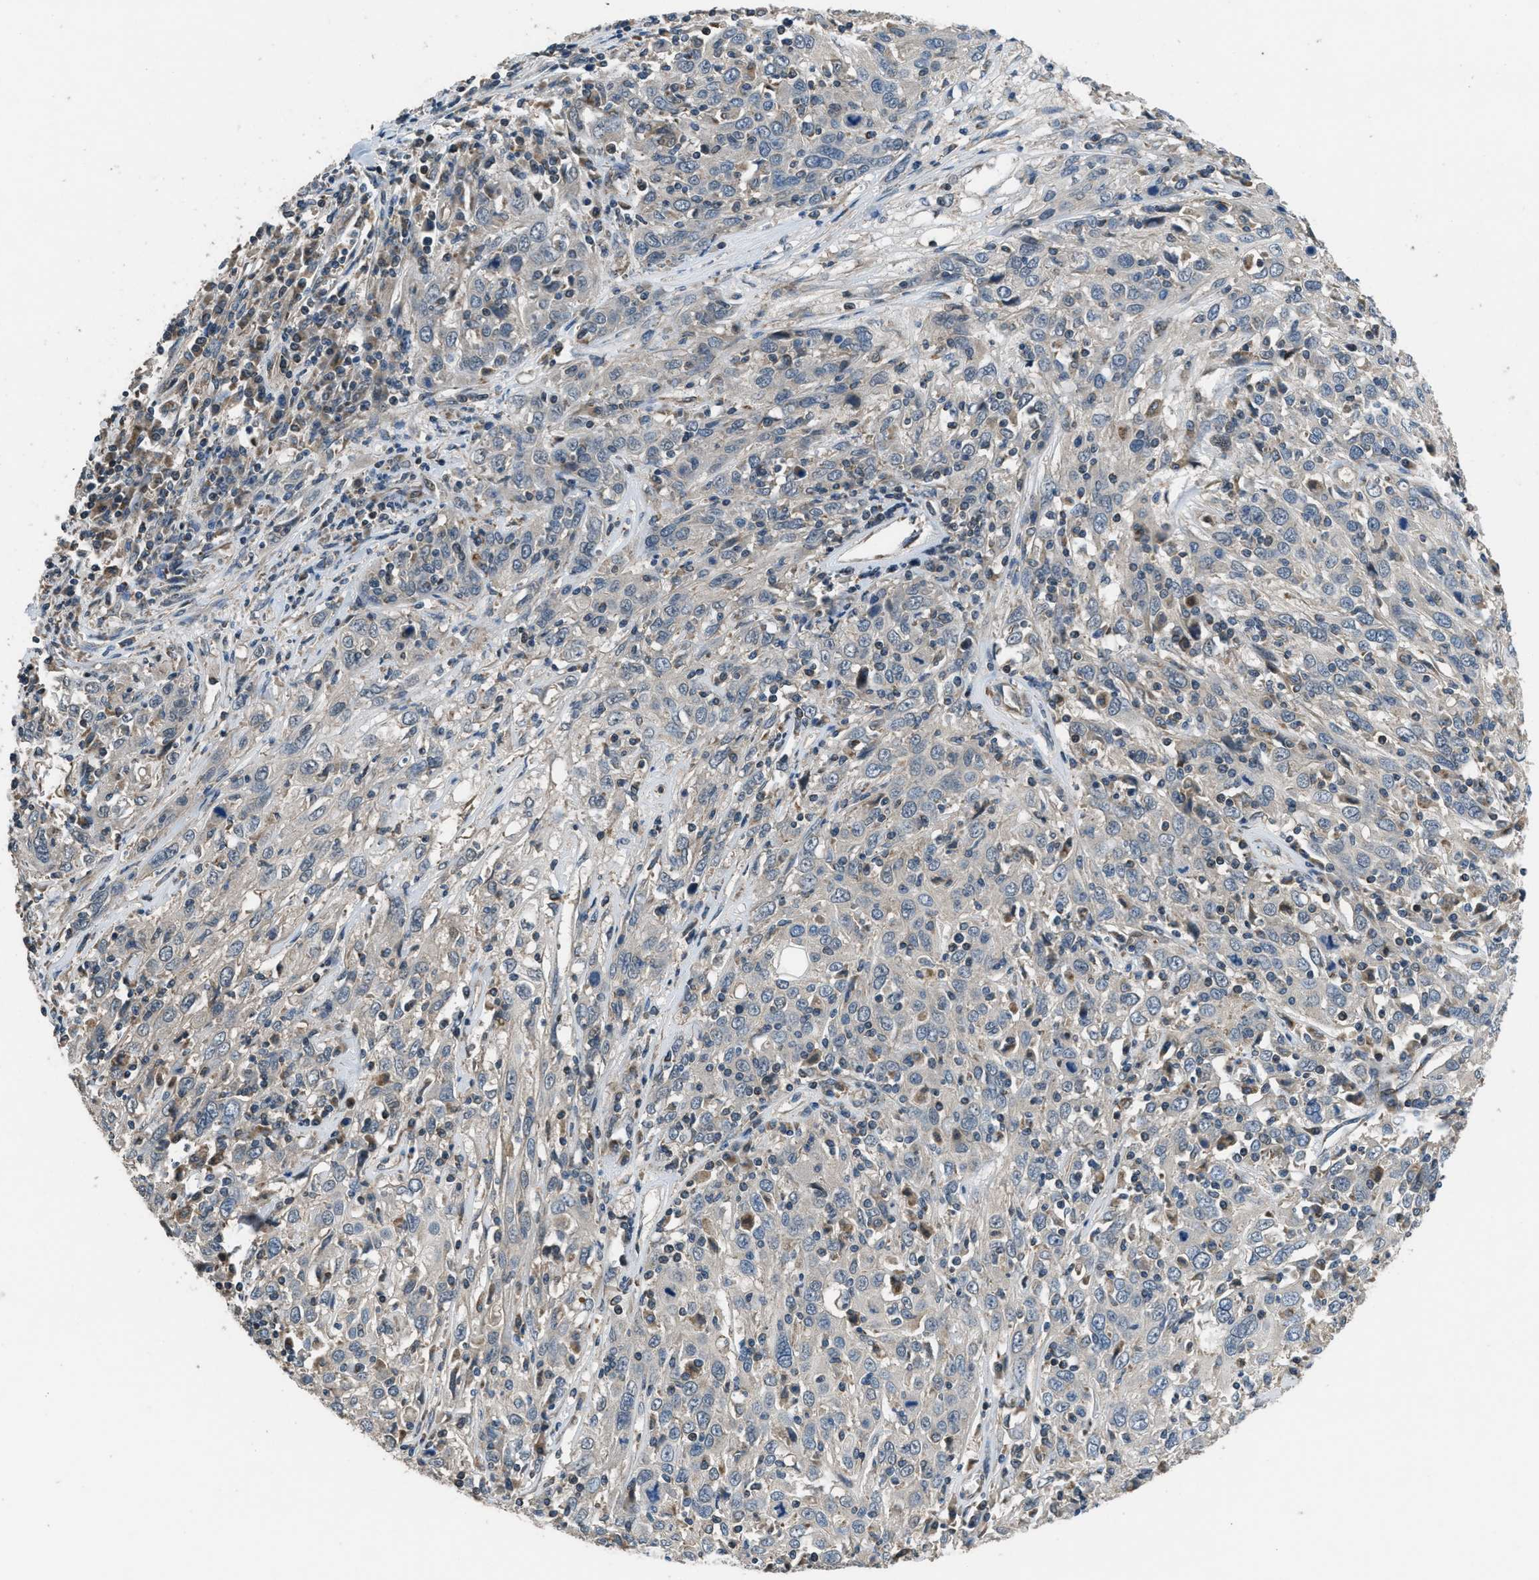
{"staining": {"intensity": "negative", "quantity": "none", "location": "none"}, "tissue": "cervical cancer", "cell_type": "Tumor cells", "image_type": "cancer", "snomed": [{"axis": "morphology", "description": "Squamous cell carcinoma, NOS"}, {"axis": "topography", "description": "Cervix"}], "caption": "Tumor cells show no significant expression in cervical cancer (squamous cell carcinoma).", "gene": "NAT1", "patient": {"sex": "female", "age": 46}}